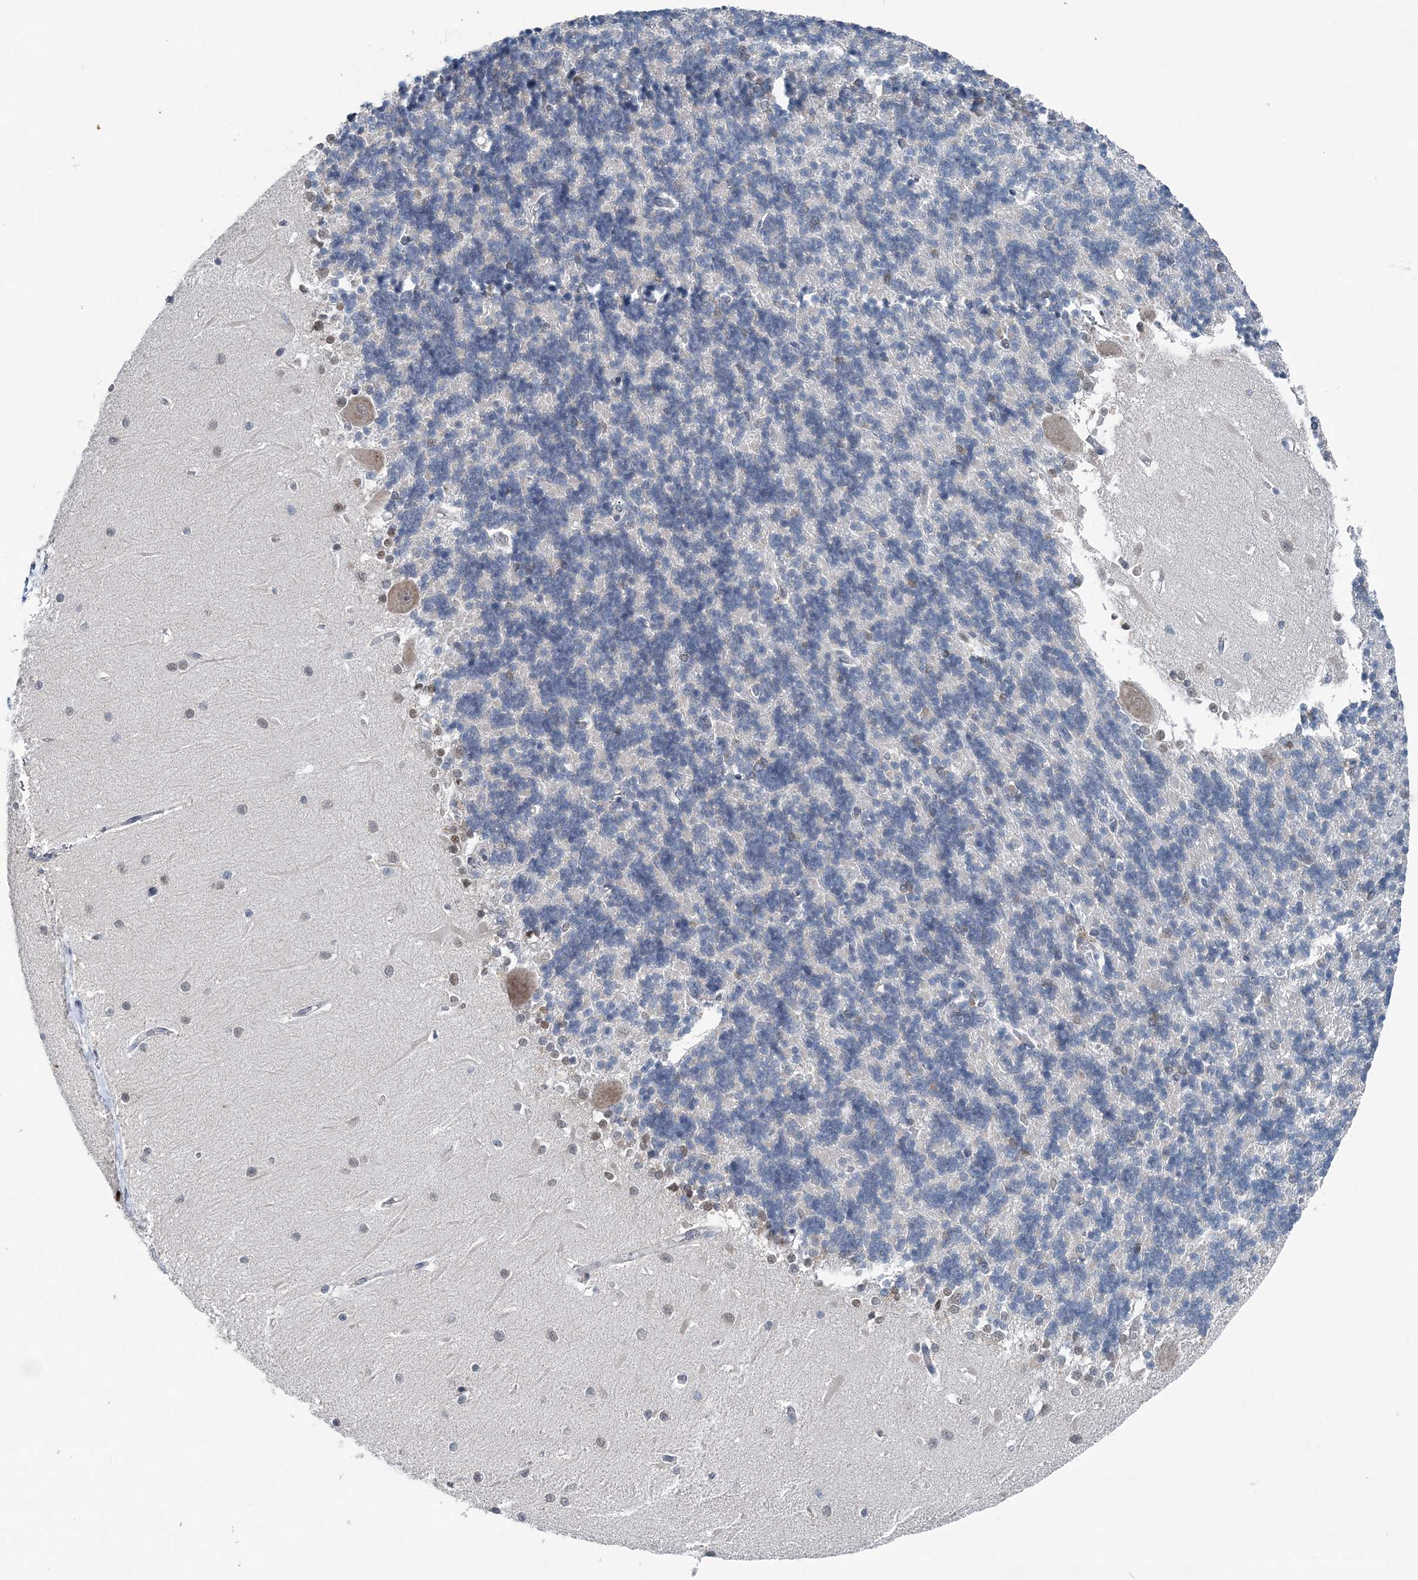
{"staining": {"intensity": "negative", "quantity": "none", "location": "none"}, "tissue": "cerebellum", "cell_type": "Cells in granular layer", "image_type": "normal", "snomed": [{"axis": "morphology", "description": "Normal tissue, NOS"}, {"axis": "topography", "description": "Cerebellum"}], "caption": "Cells in granular layer are negative for protein expression in unremarkable human cerebellum. (Stains: DAB immunohistochemistry (IHC) with hematoxylin counter stain, Microscopy: brightfield microscopy at high magnification).", "gene": "HAT1", "patient": {"sex": "male", "age": 37}}